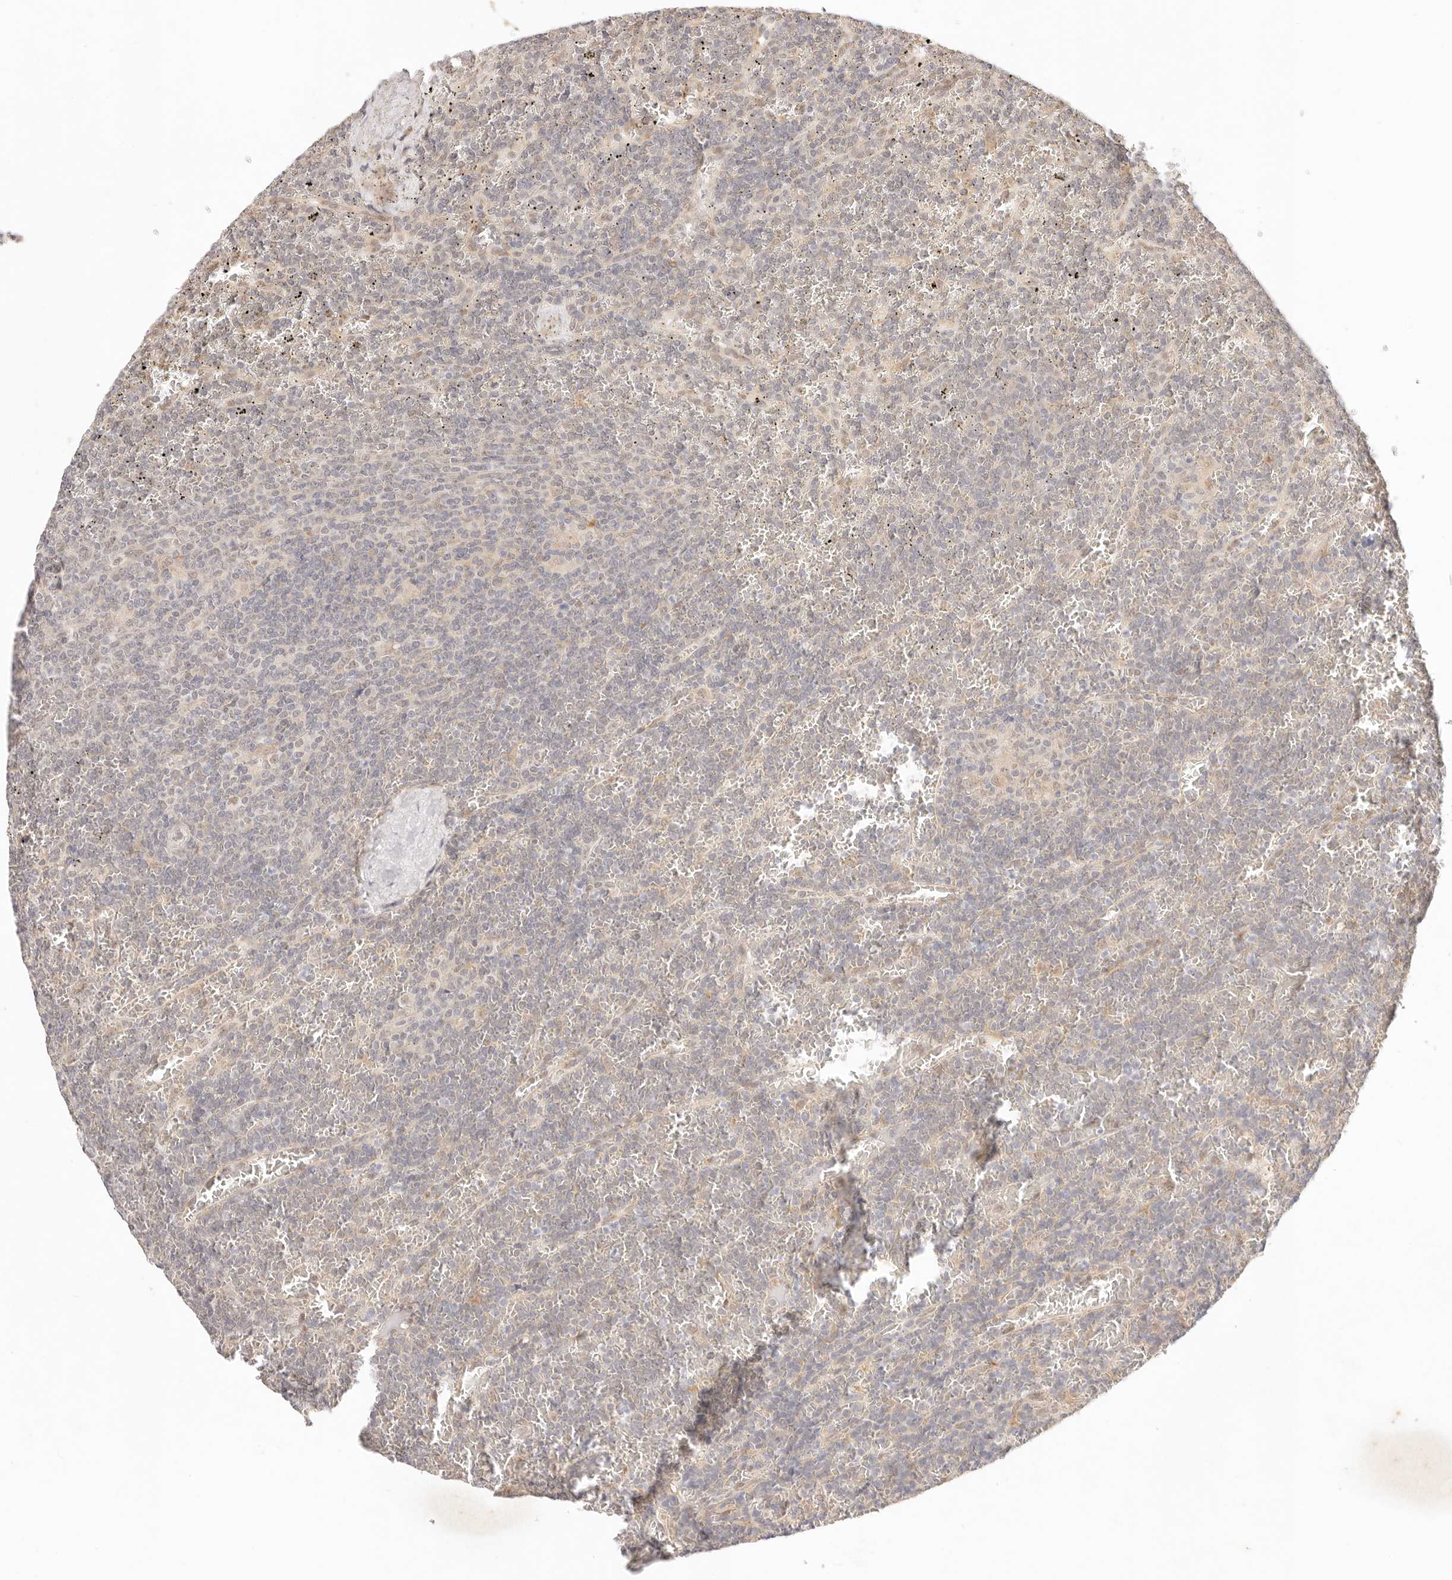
{"staining": {"intensity": "negative", "quantity": "none", "location": "none"}, "tissue": "lymphoma", "cell_type": "Tumor cells", "image_type": "cancer", "snomed": [{"axis": "morphology", "description": "Malignant lymphoma, non-Hodgkin's type, Low grade"}, {"axis": "topography", "description": "Spleen"}], "caption": "Immunohistochemistry (IHC) of human lymphoma demonstrates no positivity in tumor cells.", "gene": "GPR156", "patient": {"sex": "female", "age": 19}}